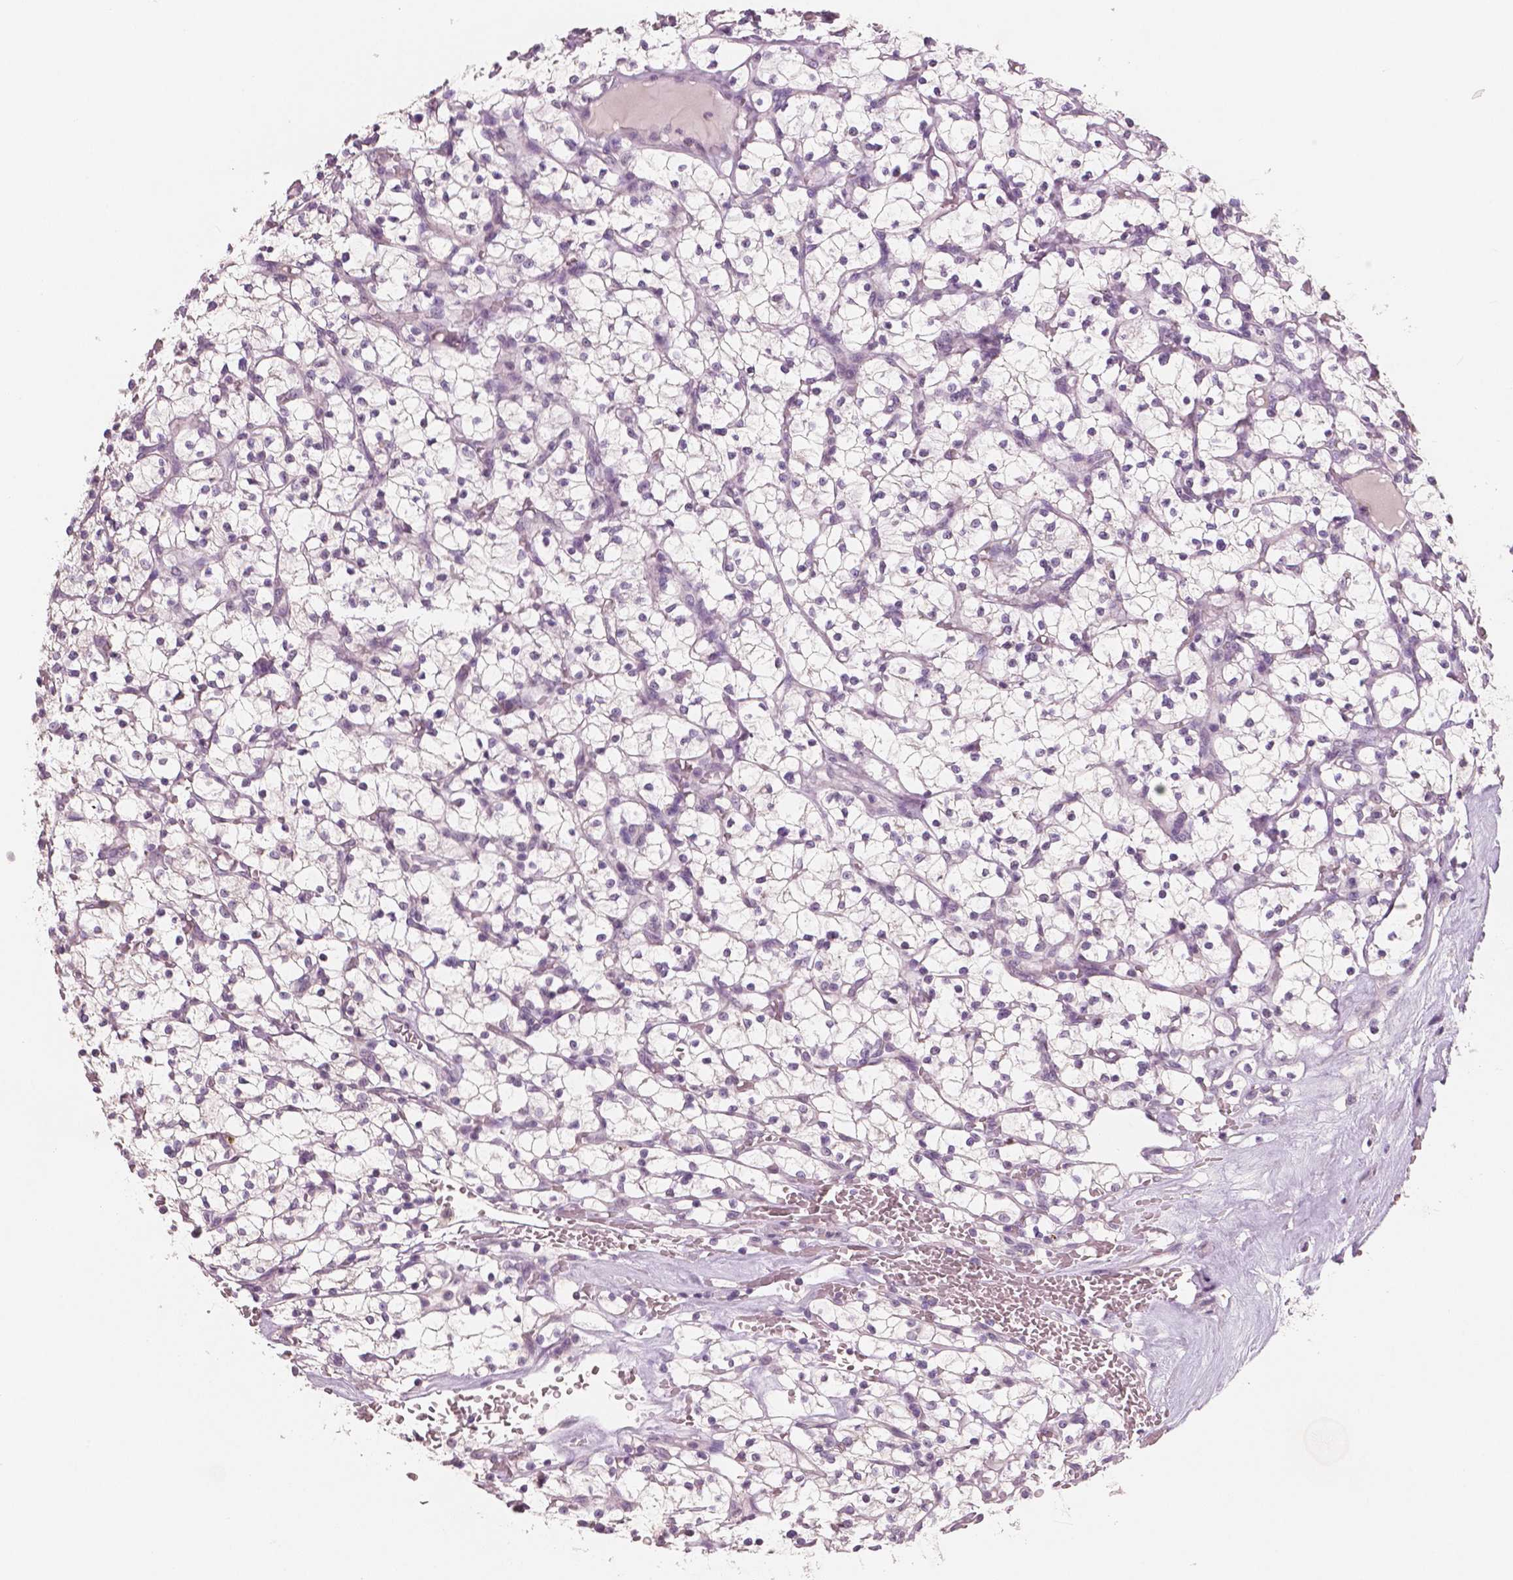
{"staining": {"intensity": "negative", "quantity": "none", "location": "none"}, "tissue": "renal cancer", "cell_type": "Tumor cells", "image_type": "cancer", "snomed": [{"axis": "morphology", "description": "Adenocarcinoma, NOS"}, {"axis": "topography", "description": "Kidney"}], "caption": "This image is of renal cancer stained with immunohistochemistry (IHC) to label a protein in brown with the nuclei are counter-stained blue. There is no staining in tumor cells.", "gene": "NECAB1", "patient": {"sex": "female", "age": 64}}